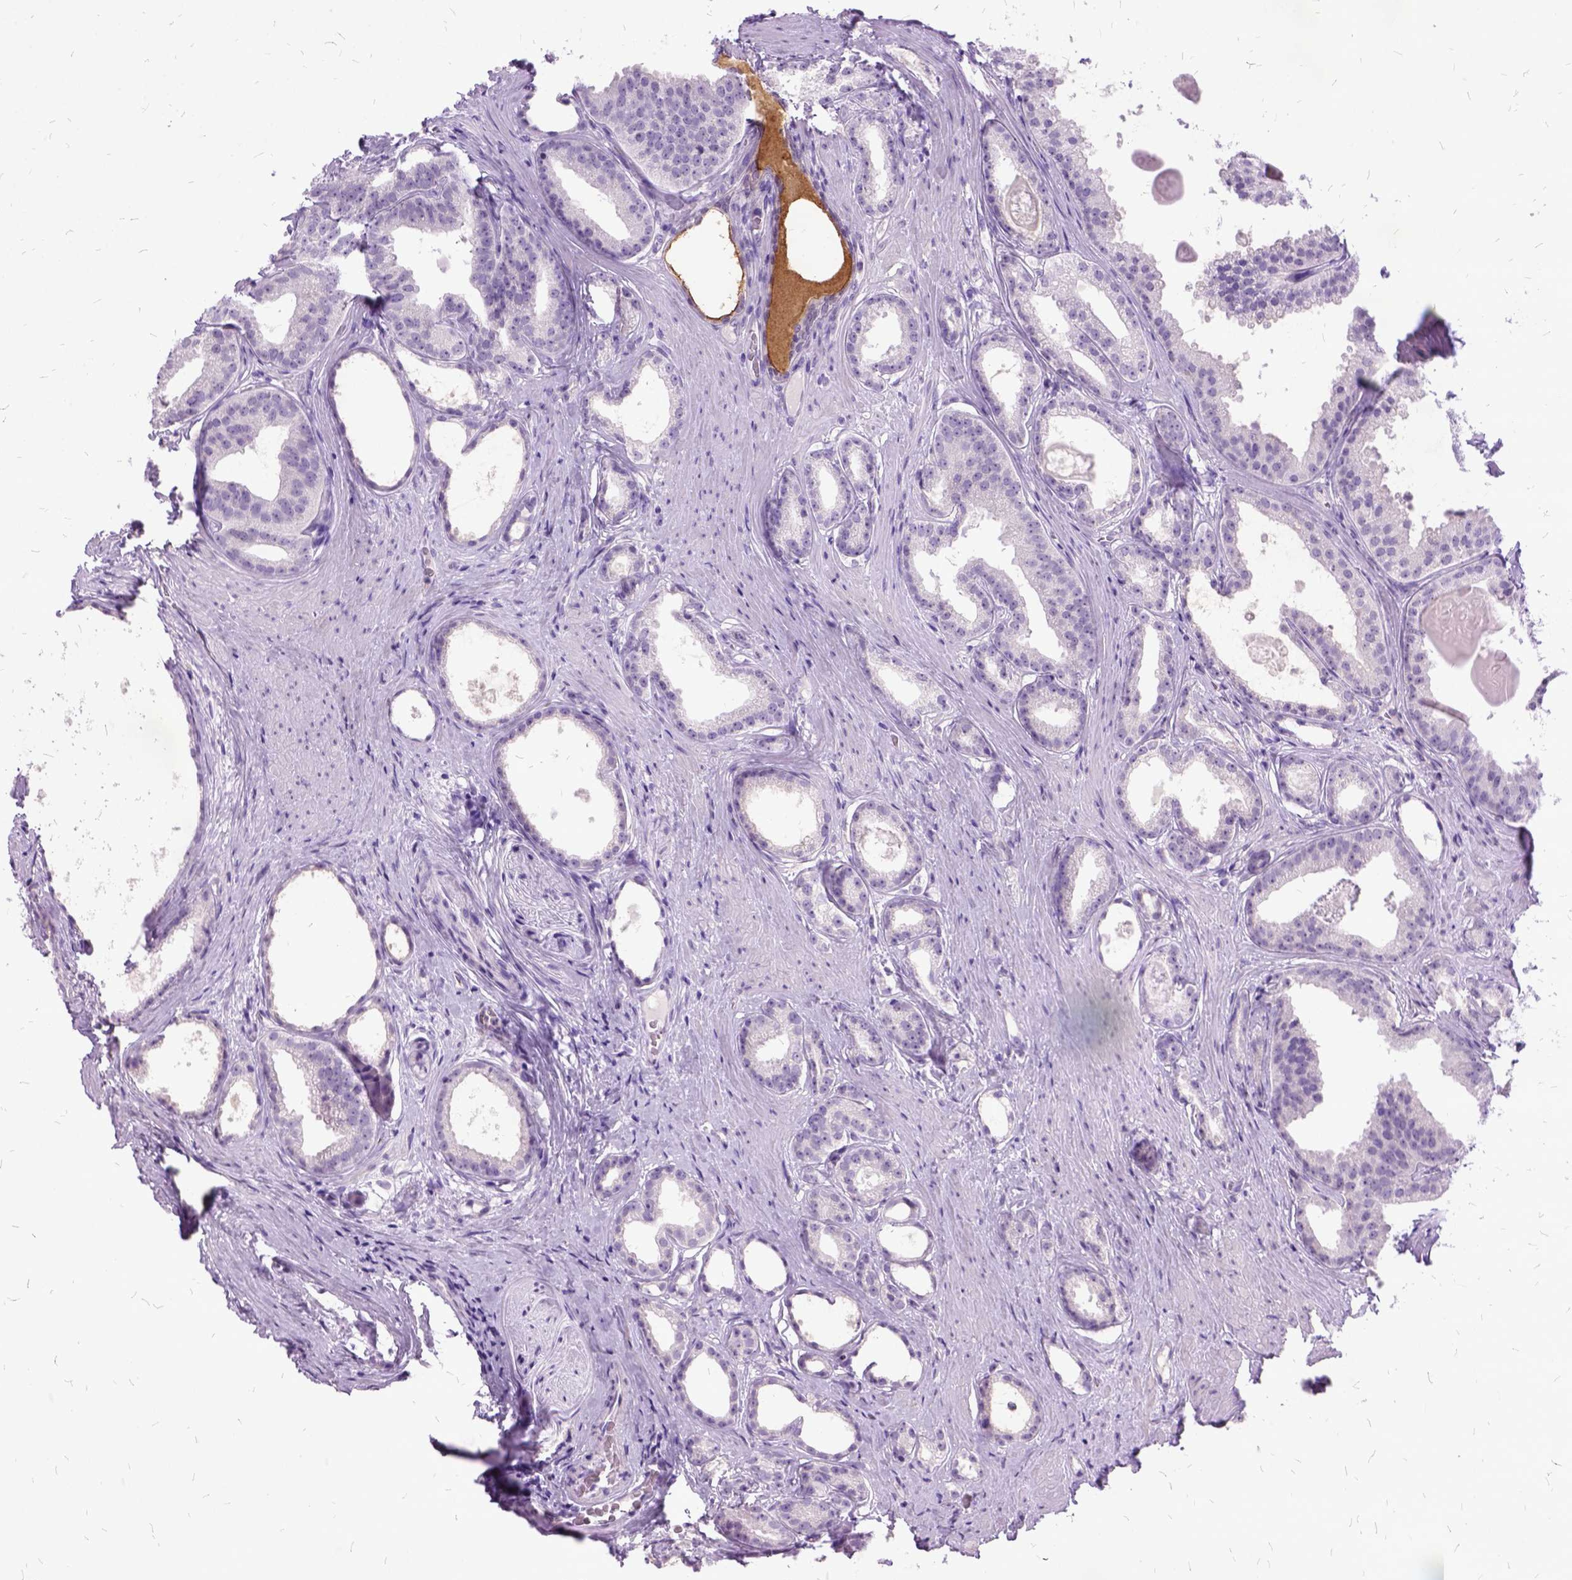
{"staining": {"intensity": "negative", "quantity": "none", "location": "none"}, "tissue": "prostate cancer", "cell_type": "Tumor cells", "image_type": "cancer", "snomed": [{"axis": "morphology", "description": "Adenocarcinoma, Low grade"}, {"axis": "topography", "description": "Prostate"}], "caption": "Immunohistochemistry (IHC) image of human prostate low-grade adenocarcinoma stained for a protein (brown), which exhibits no expression in tumor cells.", "gene": "MME", "patient": {"sex": "male", "age": 65}}